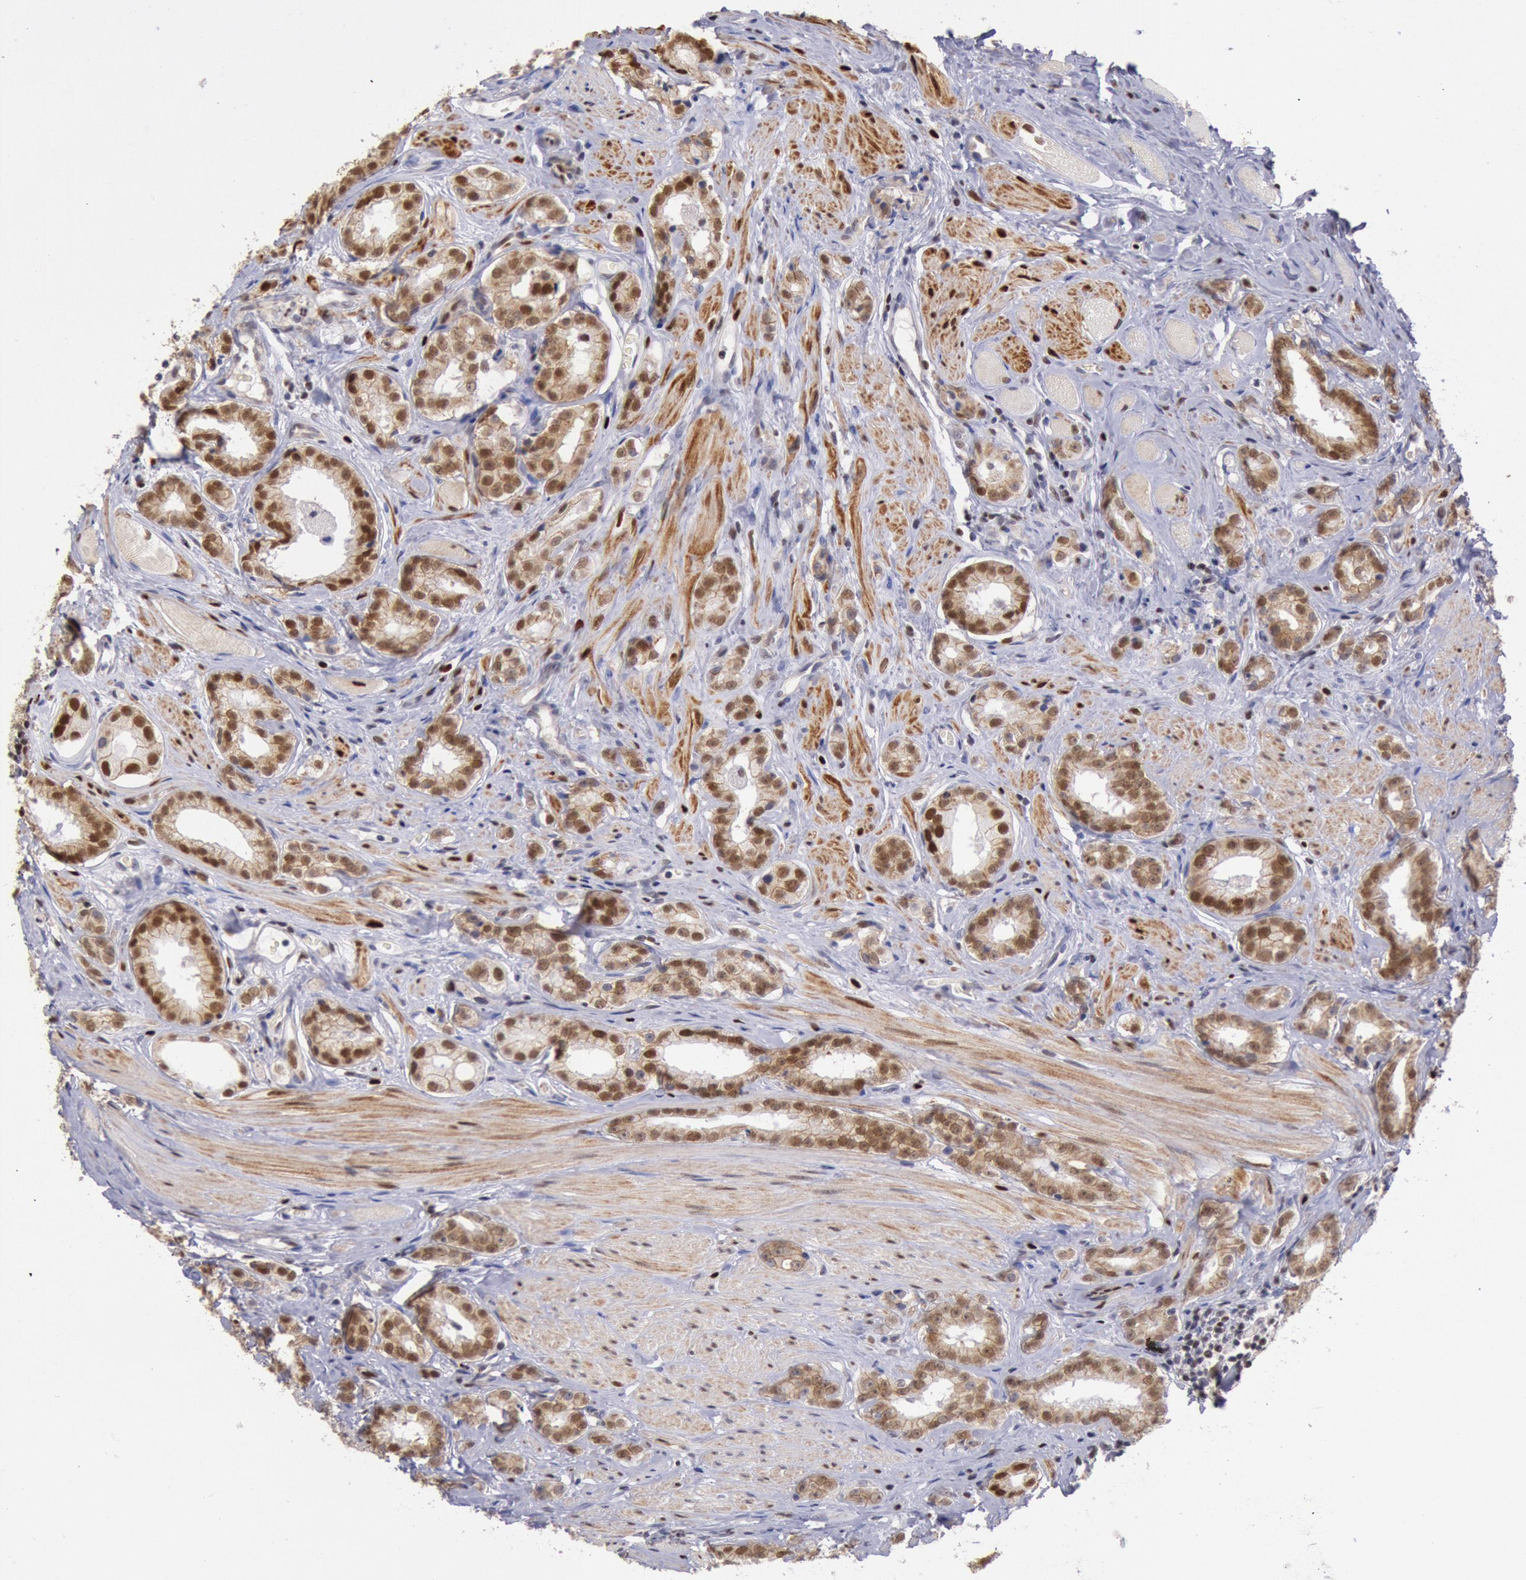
{"staining": {"intensity": "moderate", "quantity": ">75%", "location": "cytoplasmic/membranous,nuclear"}, "tissue": "prostate cancer", "cell_type": "Tumor cells", "image_type": "cancer", "snomed": [{"axis": "morphology", "description": "Adenocarcinoma, Medium grade"}, {"axis": "topography", "description": "Prostate"}], "caption": "A micrograph showing moderate cytoplasmic/membranous and nuclear staining in approximately >75% of tumor cells in medium-grade adenocarcinoma (prostate), as visualized by brown immunohistochemical staining.", "gene": "RPS6KA5", "patient": {"sex": "male", "age": 53}}